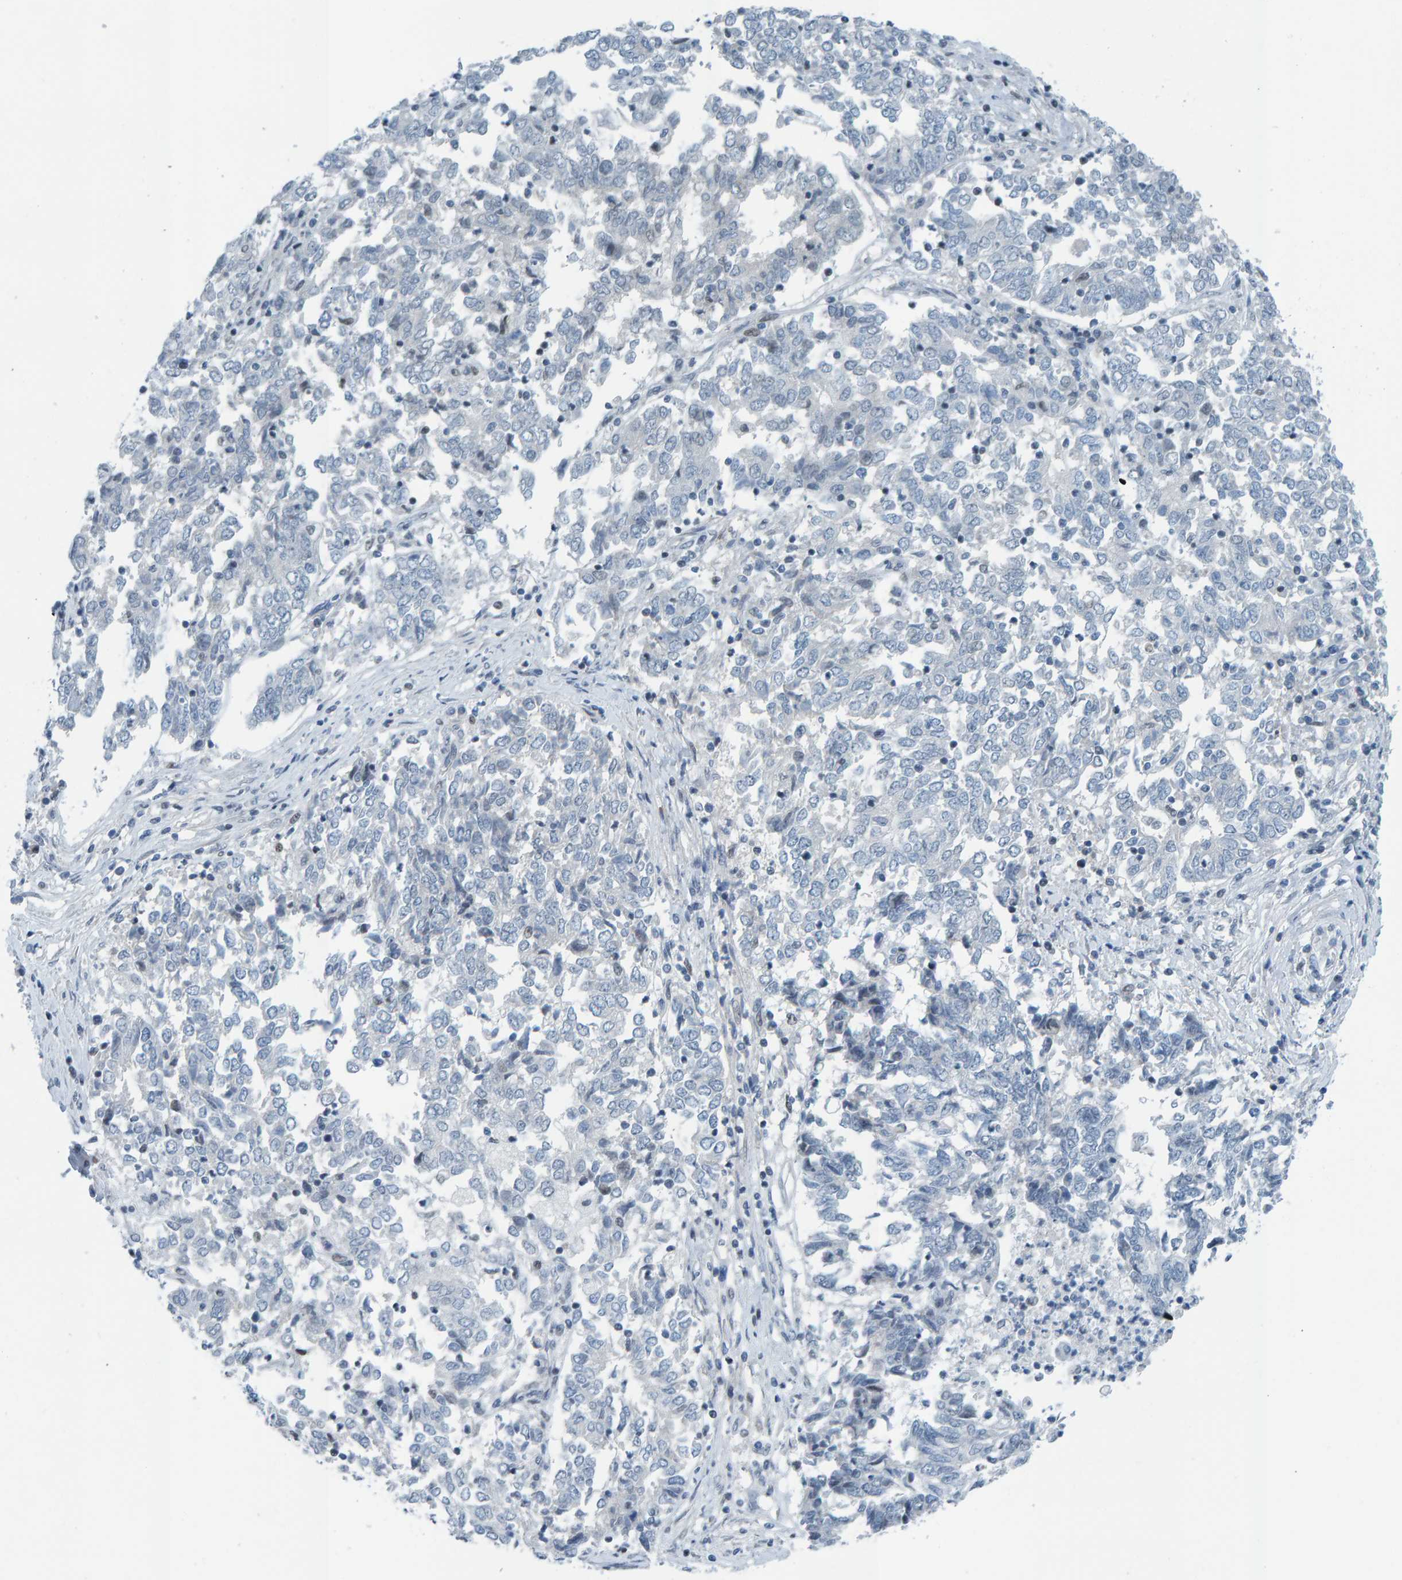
{"staining": {"intensity": "negative", "quantity": "none", "location": "none"}, "tissue": "endometrial cancer", "cell_type": "Tumor cells", "image_type": "cancer", "snomed": [{"axis": "morphology", "description": "Adenocarcinoma, NOS"}, {"axis": "topography", "description": "Endometrium"}], "caption": "Immunohistochemistry (IHC) photomicrograph of endometrial cancer stained for a protein (brown), which exhibits no positivity in tumor cells. Brightfield microscopy of immunohistochemistry stained with DAB (brown) and hematoxylin (blue), captured at high magnification.", "gene": "CNP", "patient": {"sex": "female", "age": 80}}